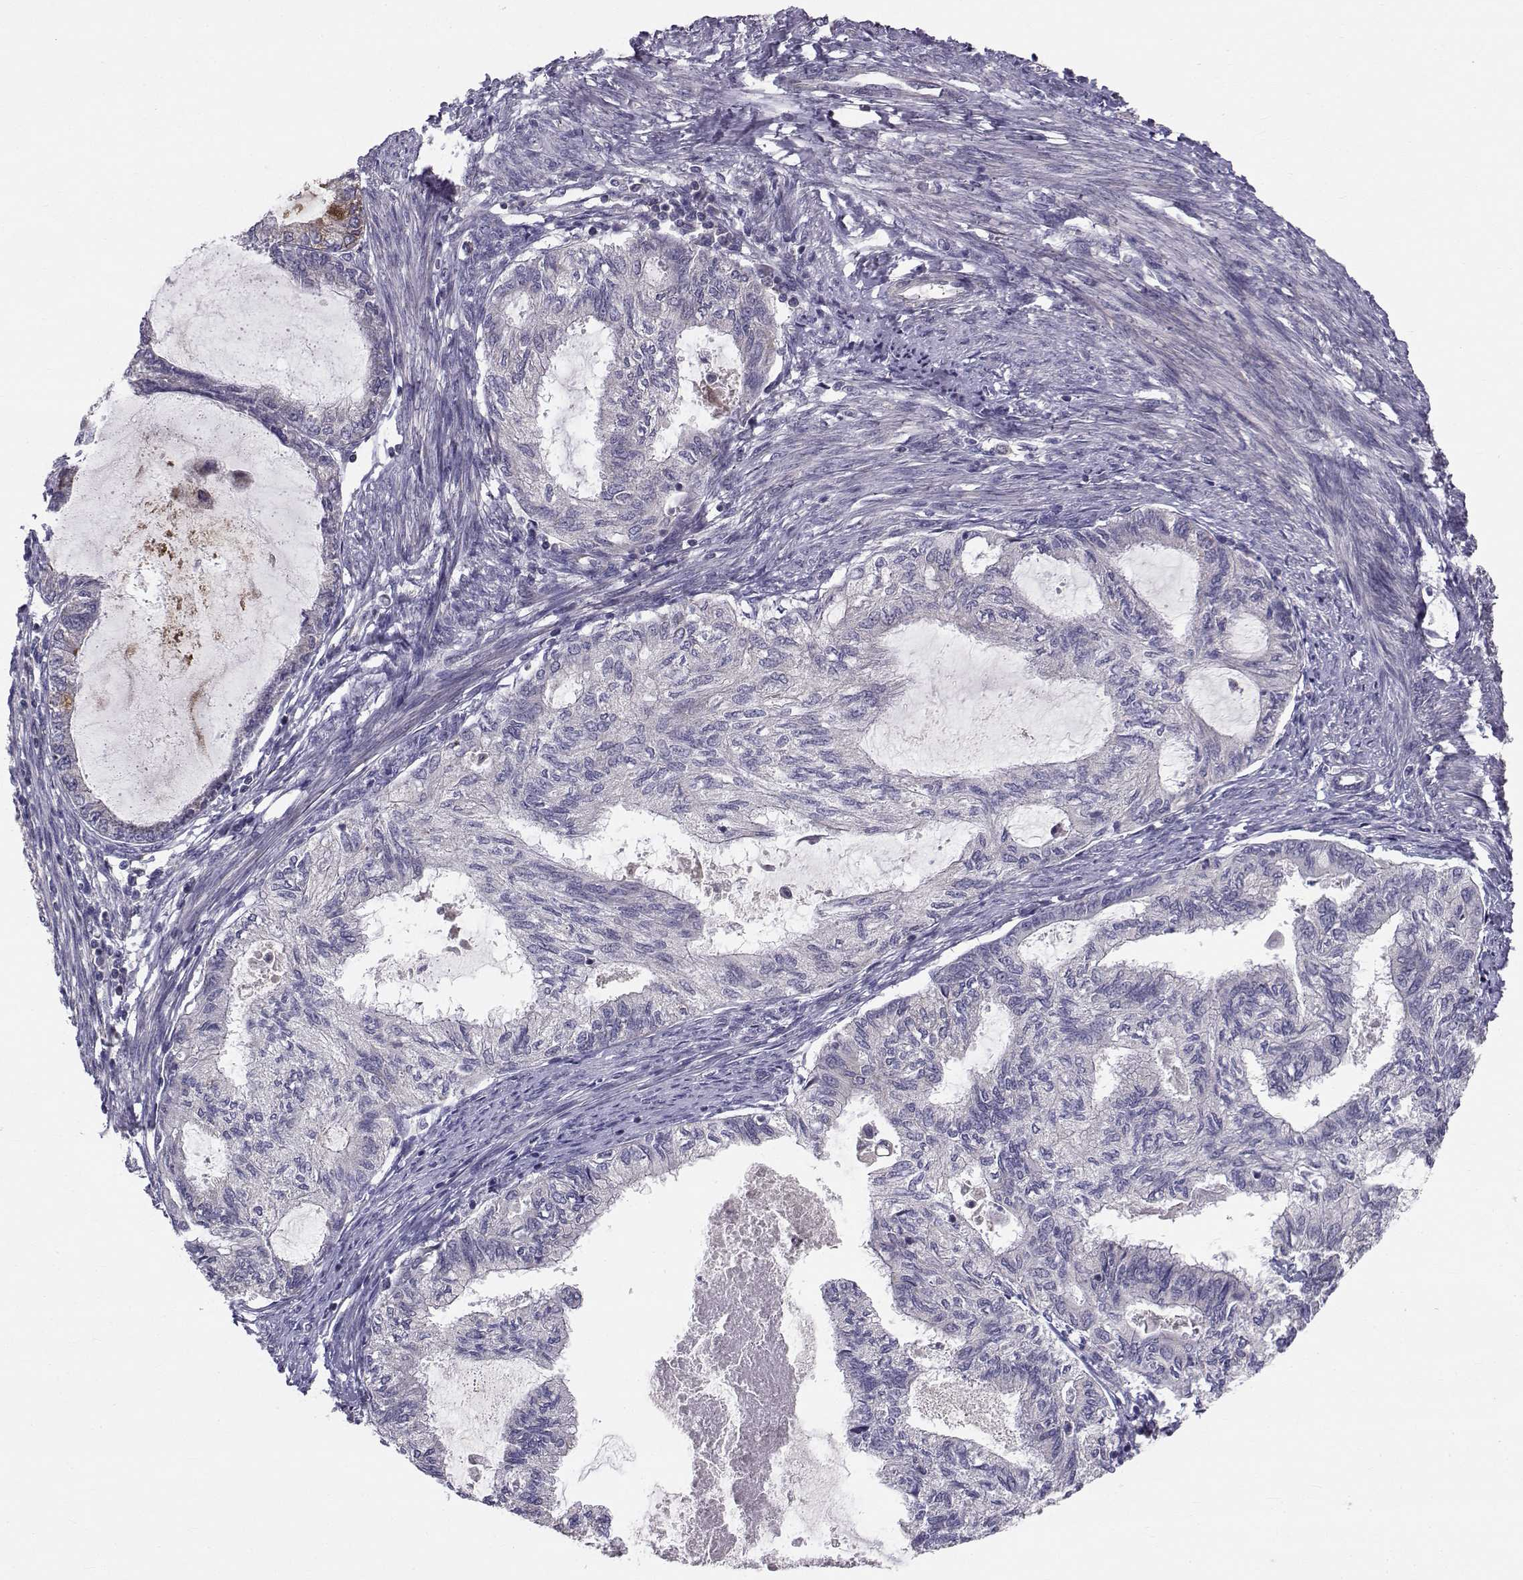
{"staining": {"intensity": "negative", "quantity": "none", "location": "none"}, "tissue": "endometrial cancer", "cell_type": "Tumor cells", "image_type": "cancer", "snomed": [{"axis": "morphology", "description": "Adenocarcinoma, NOS"}, {"axis": "topography", "description": "Endometrium"}], "caption": "Tumor cells show no significant staining in adenocarcinoma (endometrial). The staining was performed using DAB to visualize the protein expression in brown, while the nuclei were stained in blue with hematoxylin (Magnification: 20x).", "gene": "PEX5L", "patient": {"sex": "female", "age": 86}}